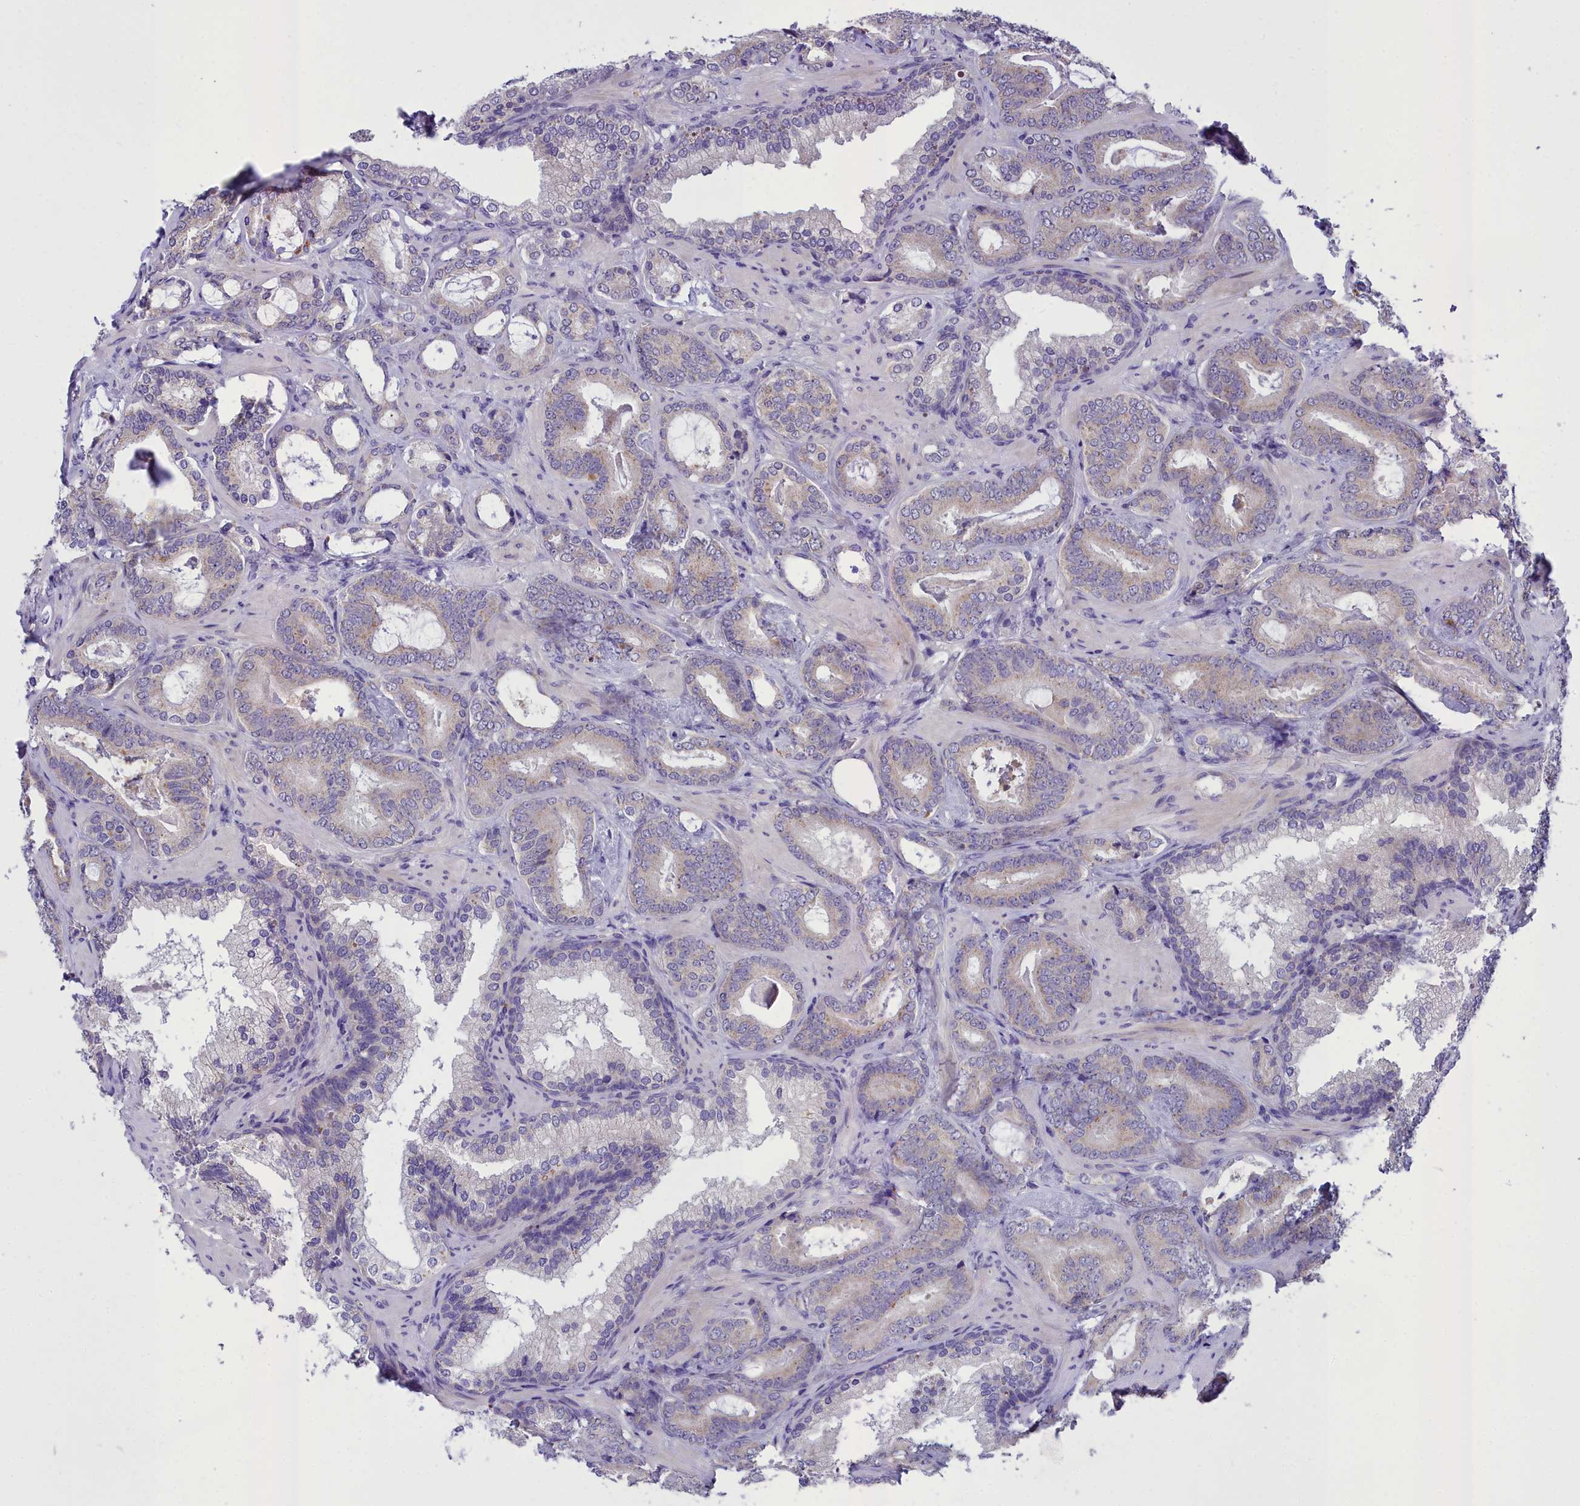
{"staining": {"intensity": "negative", "quantity": "none", "location": "none"}, "tissue": "prostate cancer", "cell_type": "Tumor cells", "image_type": "cancer", "snomed": [{"axis": "morphology", "description": "Adenocarcinoma, Low grade"}, {"axis": "topography", "description": "Prostate"}], "caption": "A photomicrograph of prostate cancer stained for a protein reveals no brown staining in tumor cells.", "gene": "MIIP", "patient": {"sex": "male", "age": 60}}